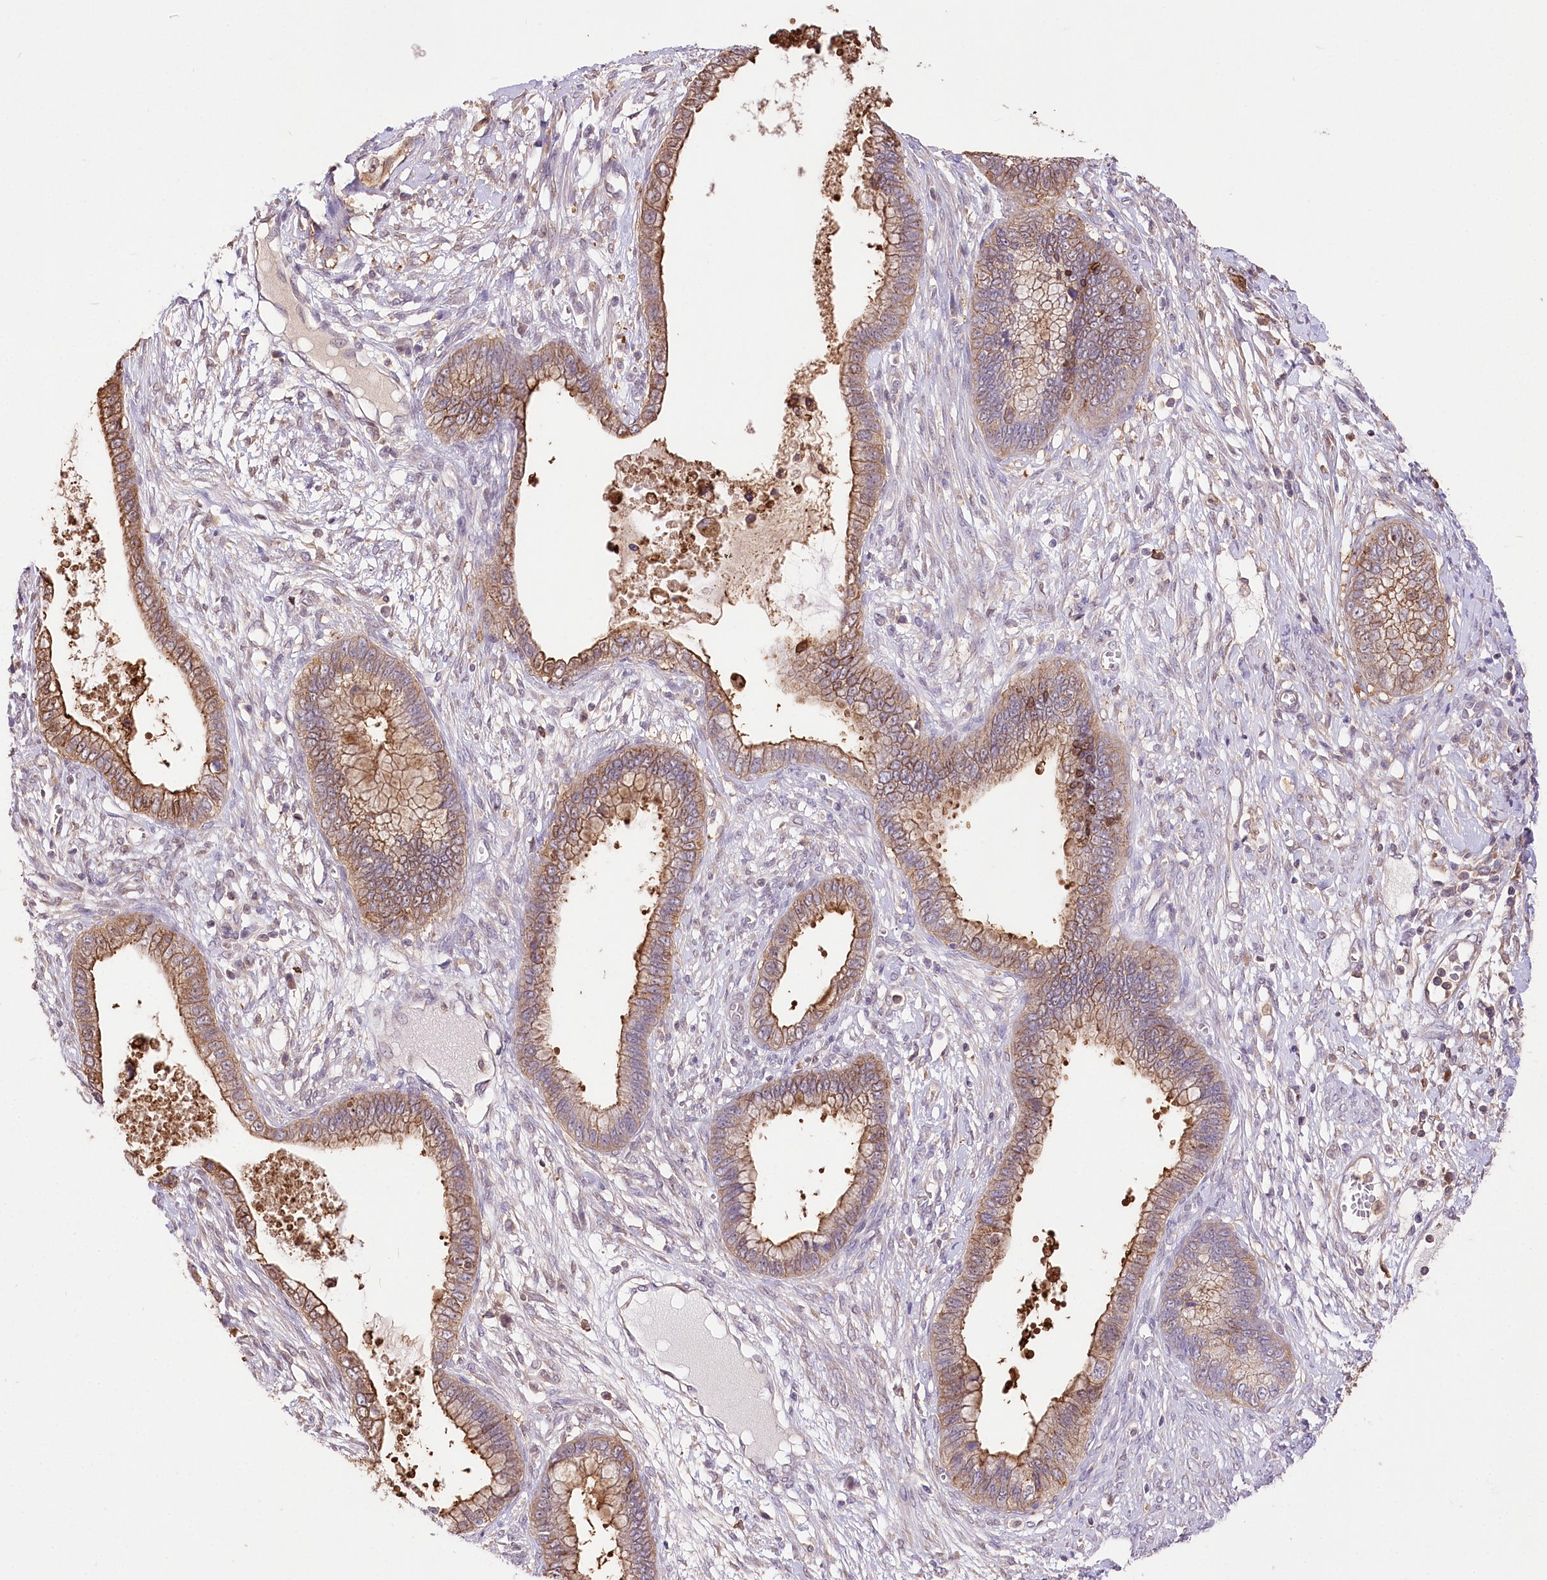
{"staining": {"intensity": "moderate", "quantity": ">75%", "location": "cytoplasmic/membranous"}, "tissue": "cervical cancer", "cell_type": "Tumor cells", "image_type": "cancer", "snomed": [{"axis": "morphology", "description": "Adenocarcinoma, NOS"}, {"axis": "topography", "description": "Cervix"}], "caption": "Immunohistochemical staining of cervical cancer reveals medium levels of moderate cytoplasmic/membranous positivity in approximately >75% of tumor cells.", "gene": "UGP2", "patient": {"sex": "female", "age": 44}}